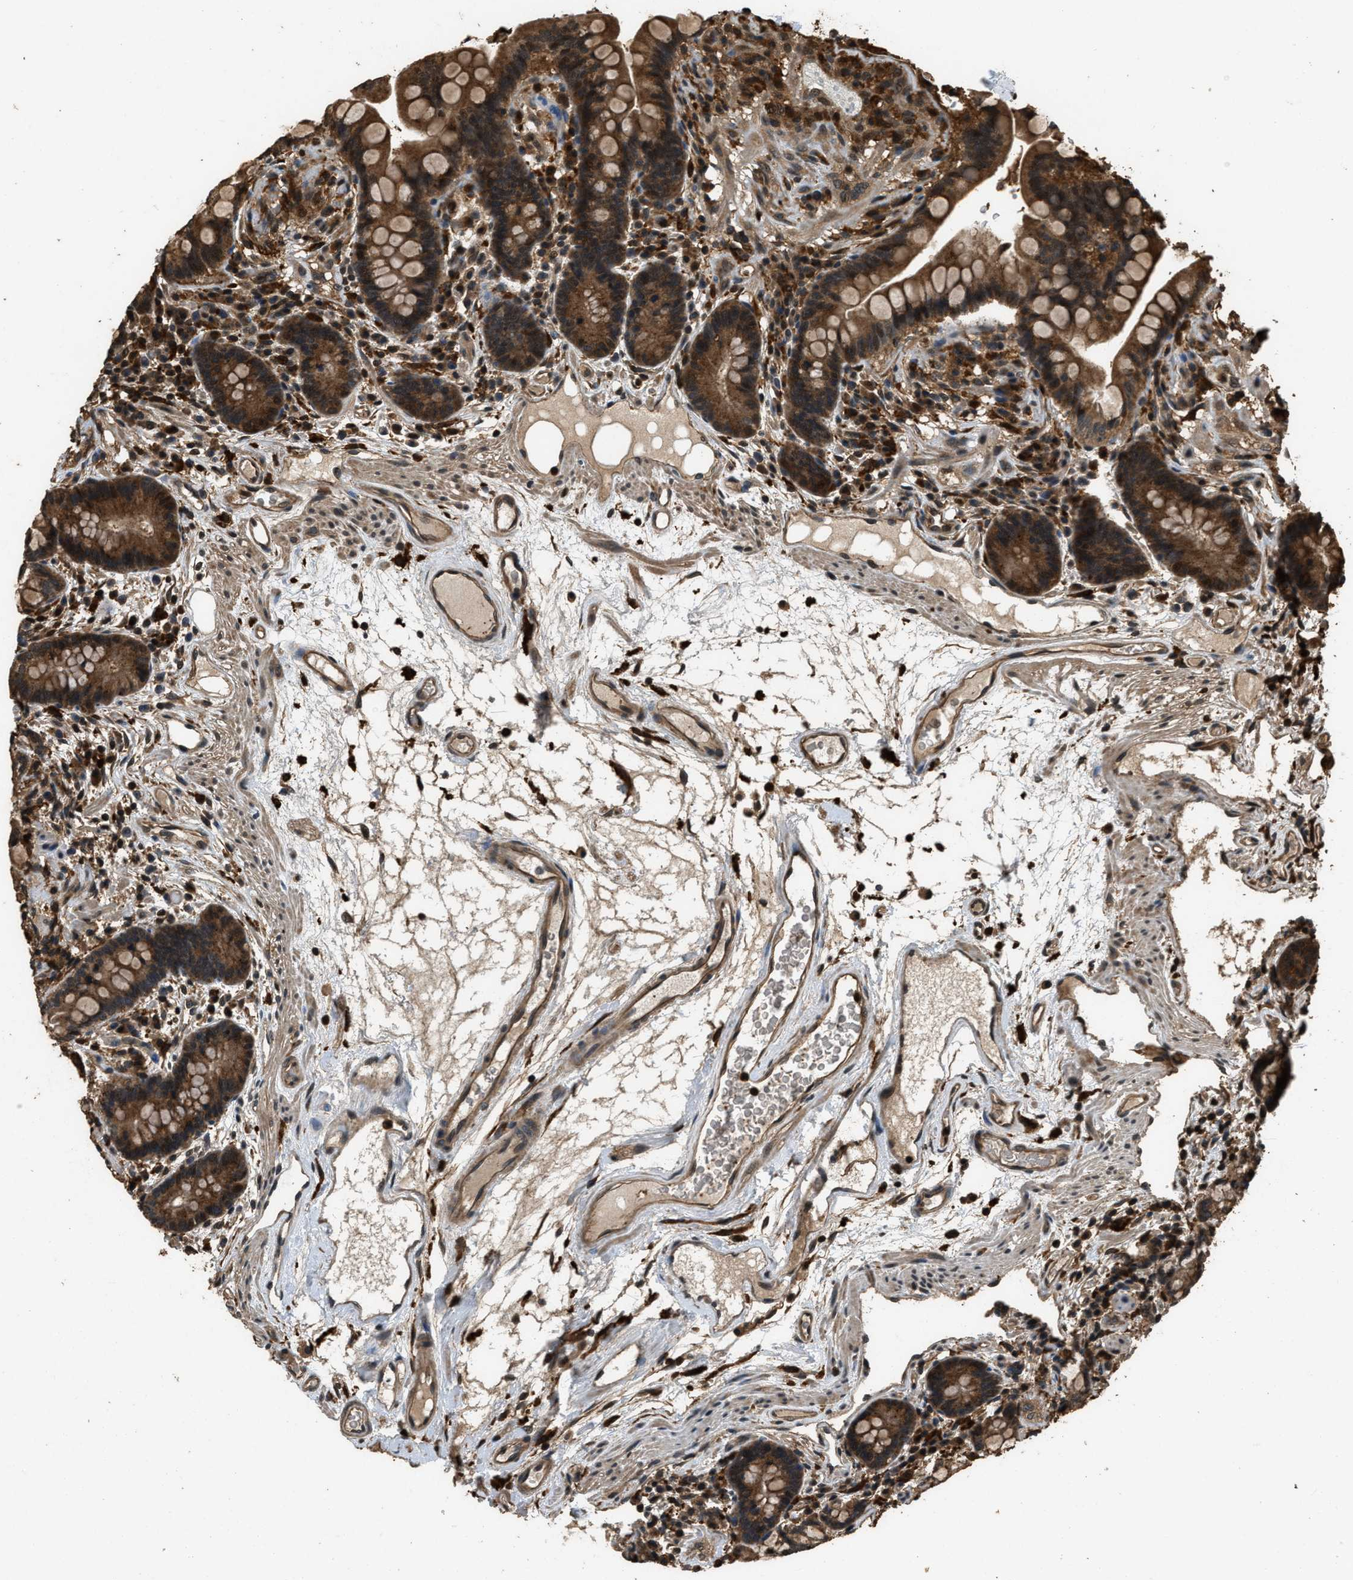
{"staining": {"intensity": "moderate", "quantity": ">75%", "location": "cytoplasmic/membranous"}, "tissue": "colon", "cell_type": "Endothelial cells", "image_type": "normal", "snomed": [{"axis": "morphology", "description": "Normal tissue, NOS"}, {"axis": "topography", "description": "Colon"}], "caption": "Endothelial cells display moderate cytoplasmic/membranous staining in approximately >75% of cells in benign colon.", "gene": "RAP2A", "patient": {"sex": "male", "age": 73}}